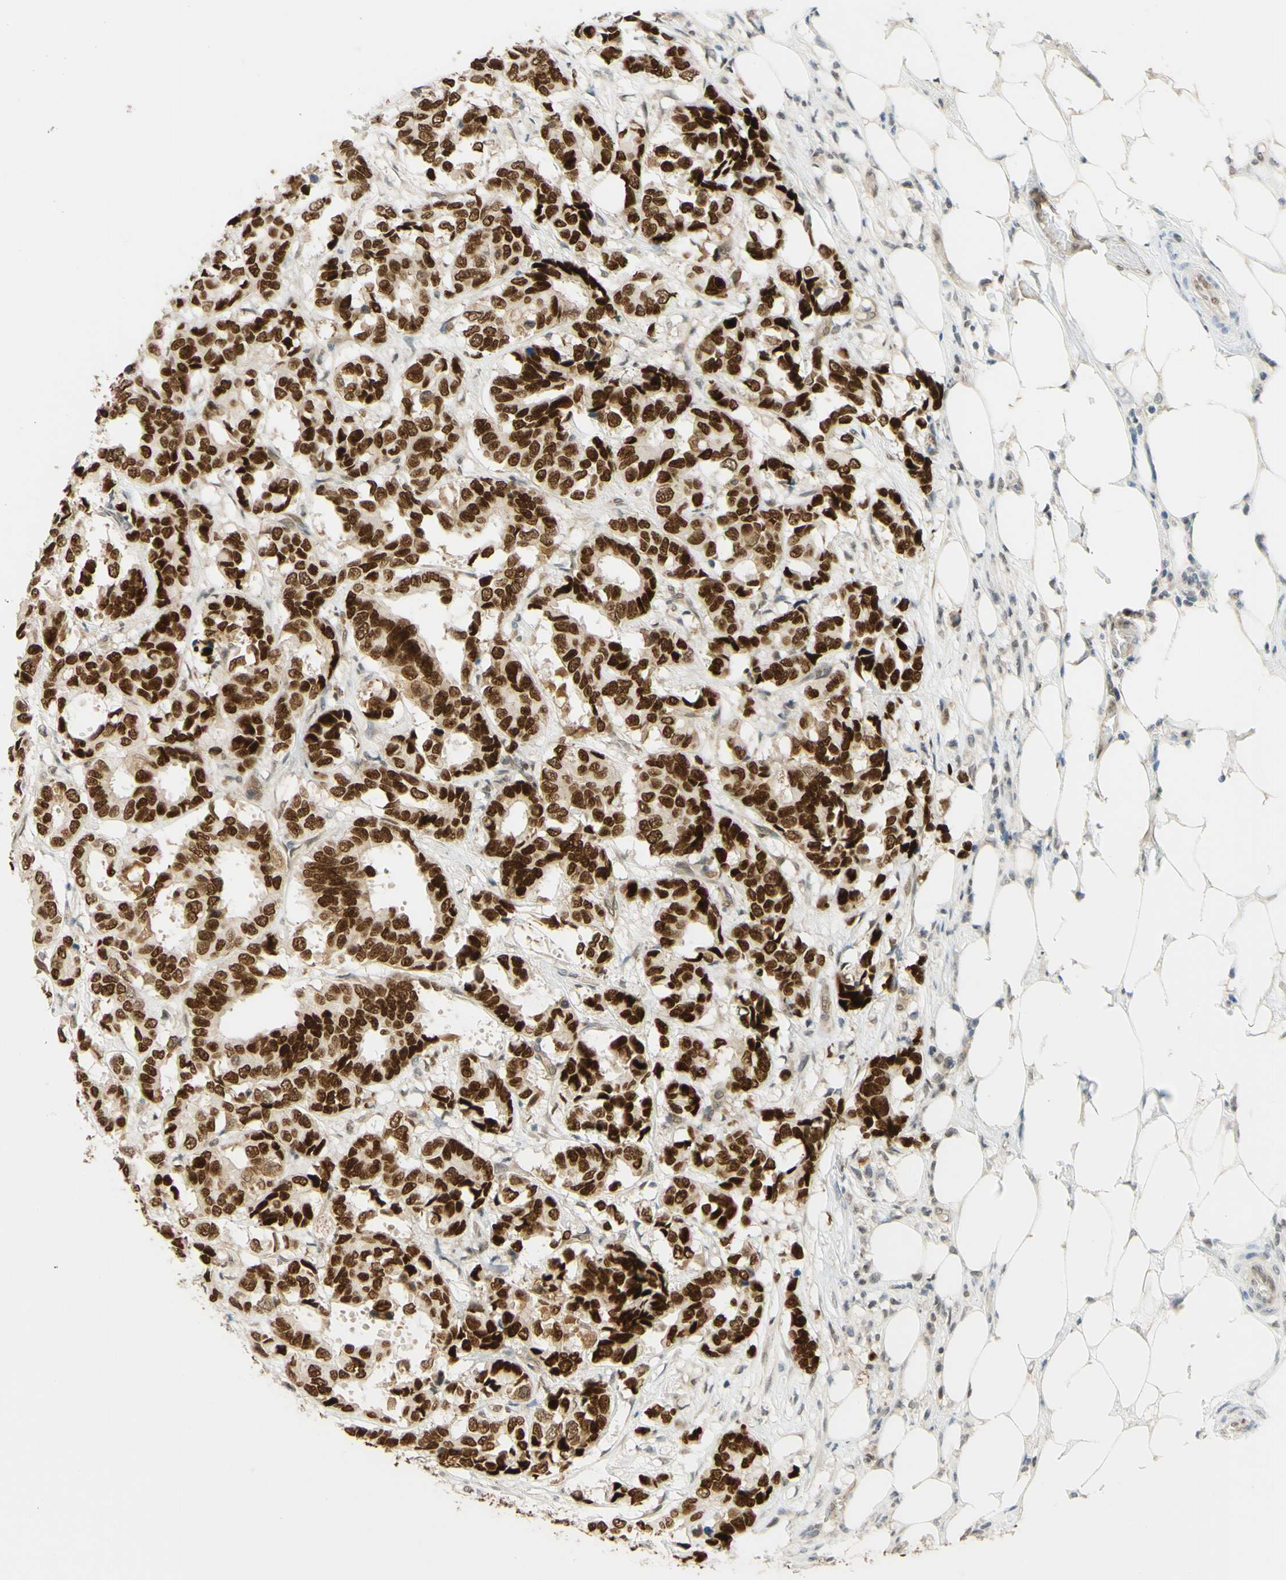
{"staining": {"intensity": "strong", "quantity": ">75%", "location": "nuclear"}, "tissue": "breast cancer", "cell_type": "Tumor cells", "image_type": "cancer", "snomed": [{"axis": "morphology", "description": "Duct carcinoma"}, {"axis": "topography", "description": "Breast"}], "caption": "Brown immunohistochemical staining in breast cancer (infiltrating ductal carcinoma) demonstrates strong nuclear staining in about >75% of tumor cells.", "gene": "POLB", "patient": {"sex": "female", "age": 87}}